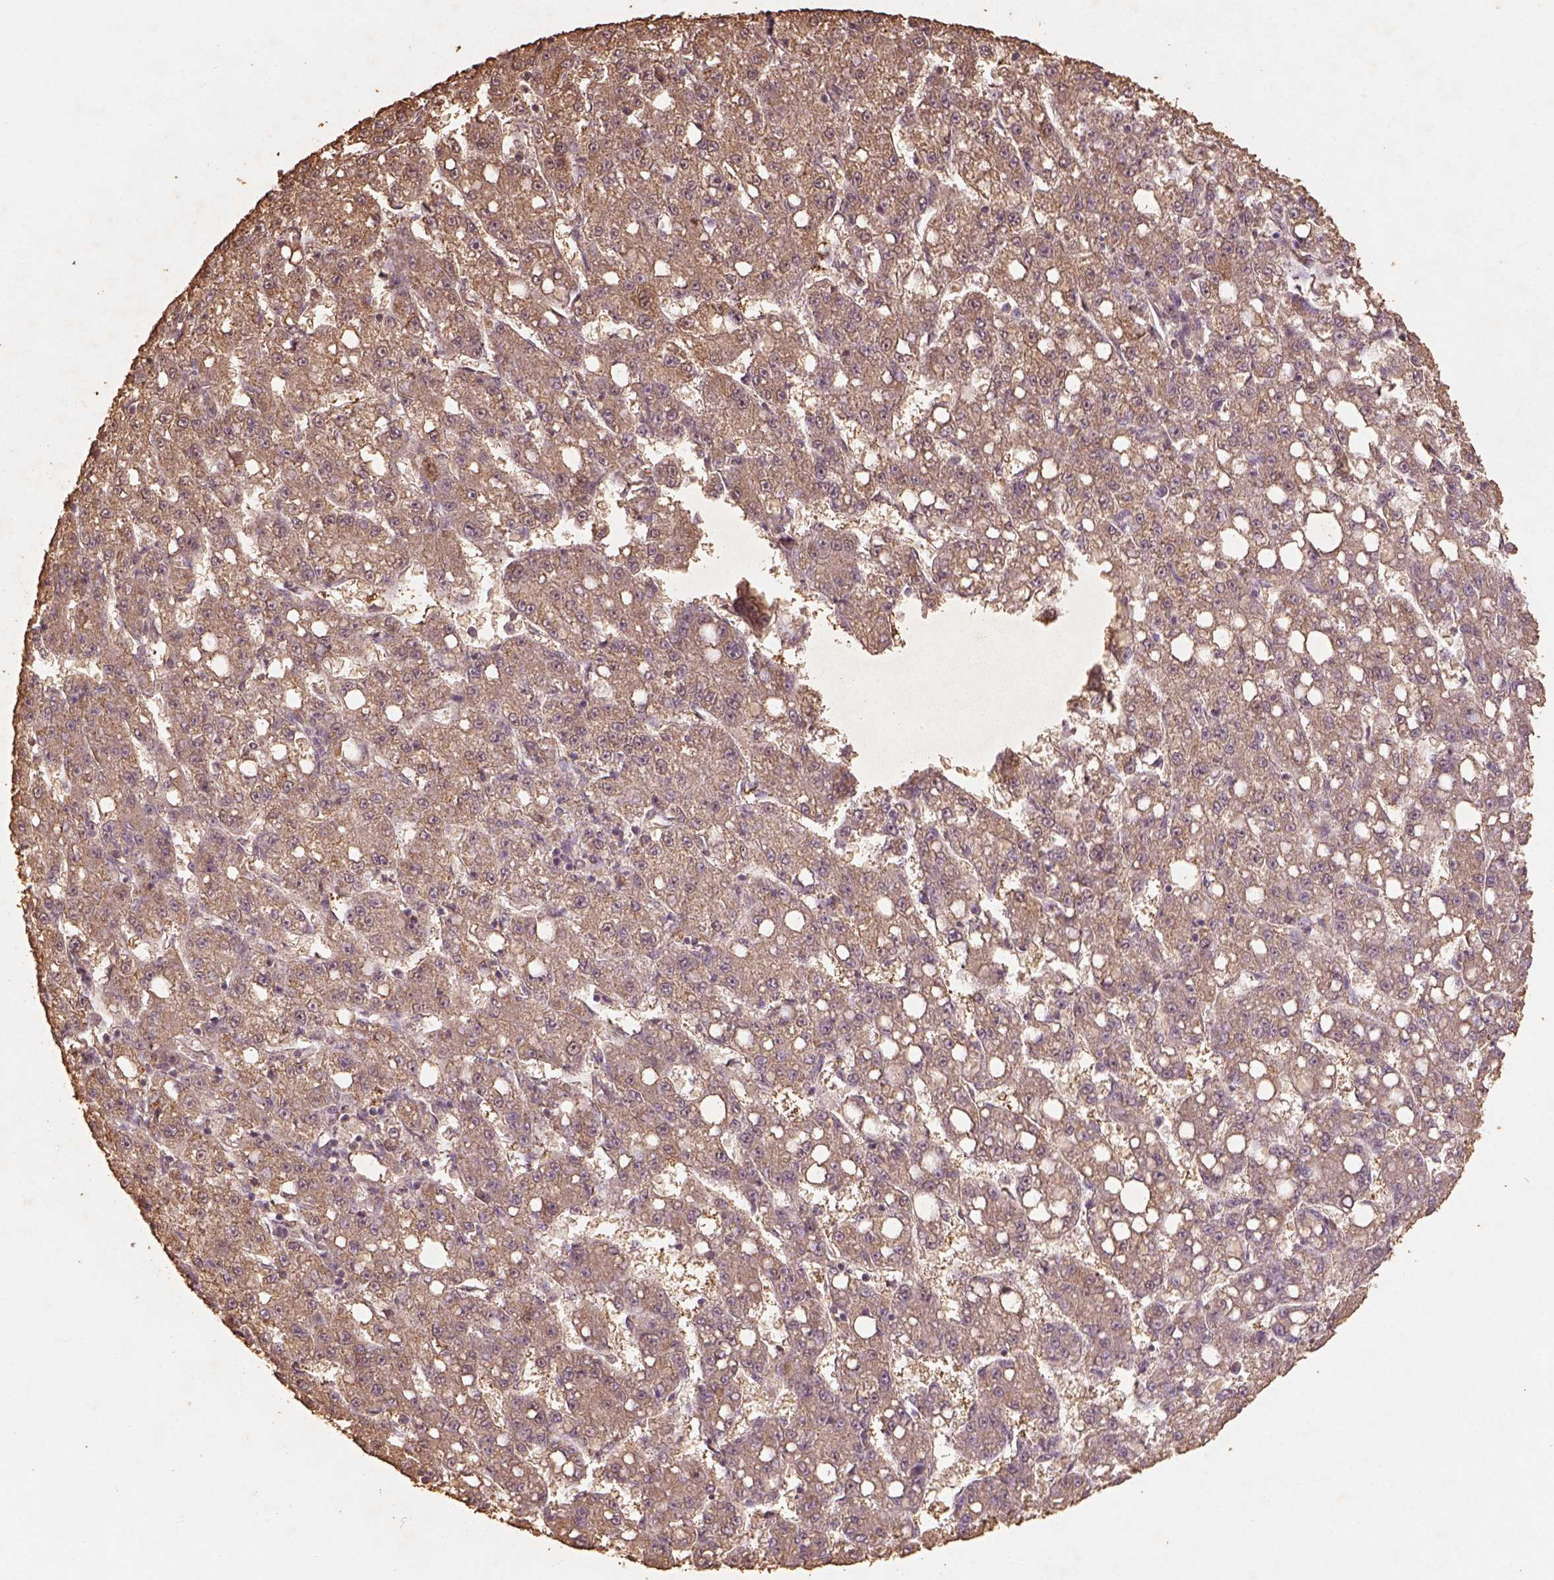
{"staining": {"intensity": "moderate", "quantity": ">75%", "location": "cytoplasmic/membranous"}, "tissue": "liver cancer", "cell_type": "Tumor cells", "image_type": "cancer", "snomed": [{"axis": "morphology", "description": "Carcinoma, Hepatocellular, NOS"}, {"axis": "topography", "description": "Liver"}], "caption": "Protein expression analysis of human liver cancer (hepatocellular carcinoma) reveals moderate cytoplasmic/membranous expression in about >75% of tumor cells.", "gene": "AP2B1", "patient": {"sex": "female", "age": 65}}